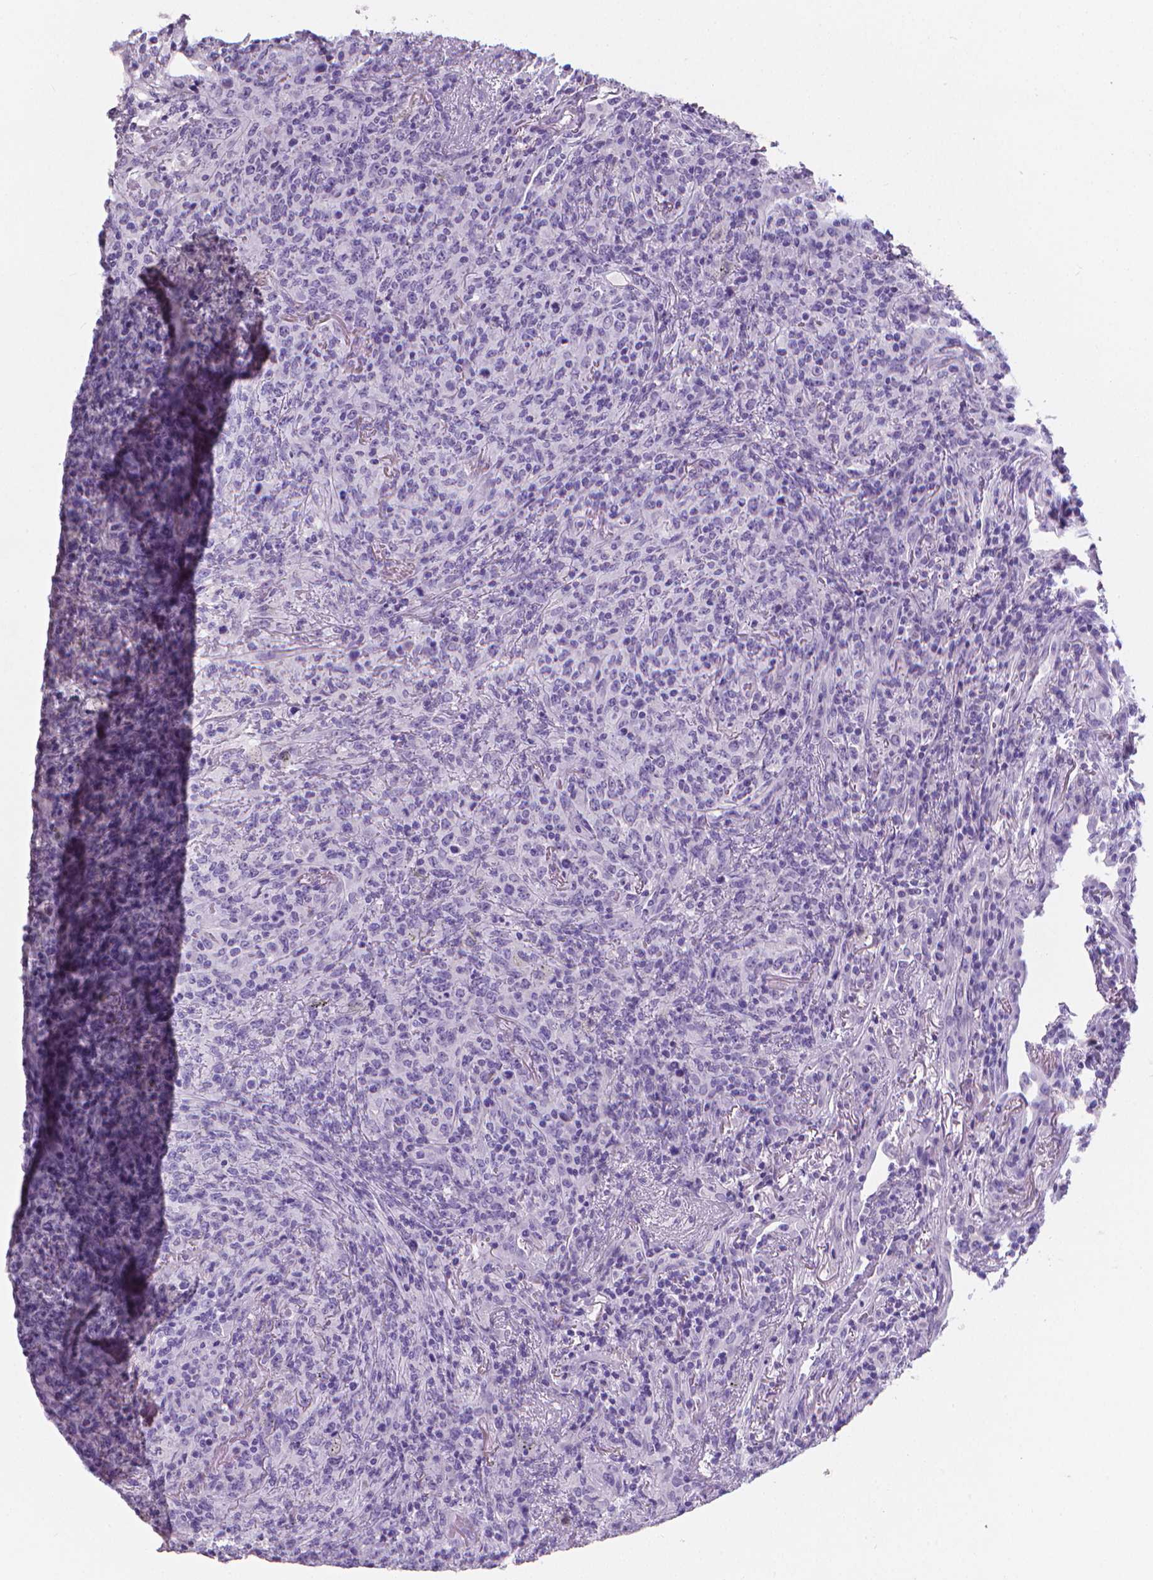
{"staining": {"intensity": "negative", "quantity": "none", "location": "none"}, "tissue": "lymphoma", "cell_type": "Tumor cells", "image_type": "cancer", "snomed": [{"axis": "morphology", "description": "Malignant lymphoma, non-Hodgkin's type, High grade"}, {"axis": "topography", "description": "Lung"}], "caption": "The IHC photomicrograph has no significant staining in tumor cells of high-grade malignant lymphoma, non-Hodgkin's type tissue.", "gene": "XPNPEP2", "patient": {"sex": "male", "age": 79}}